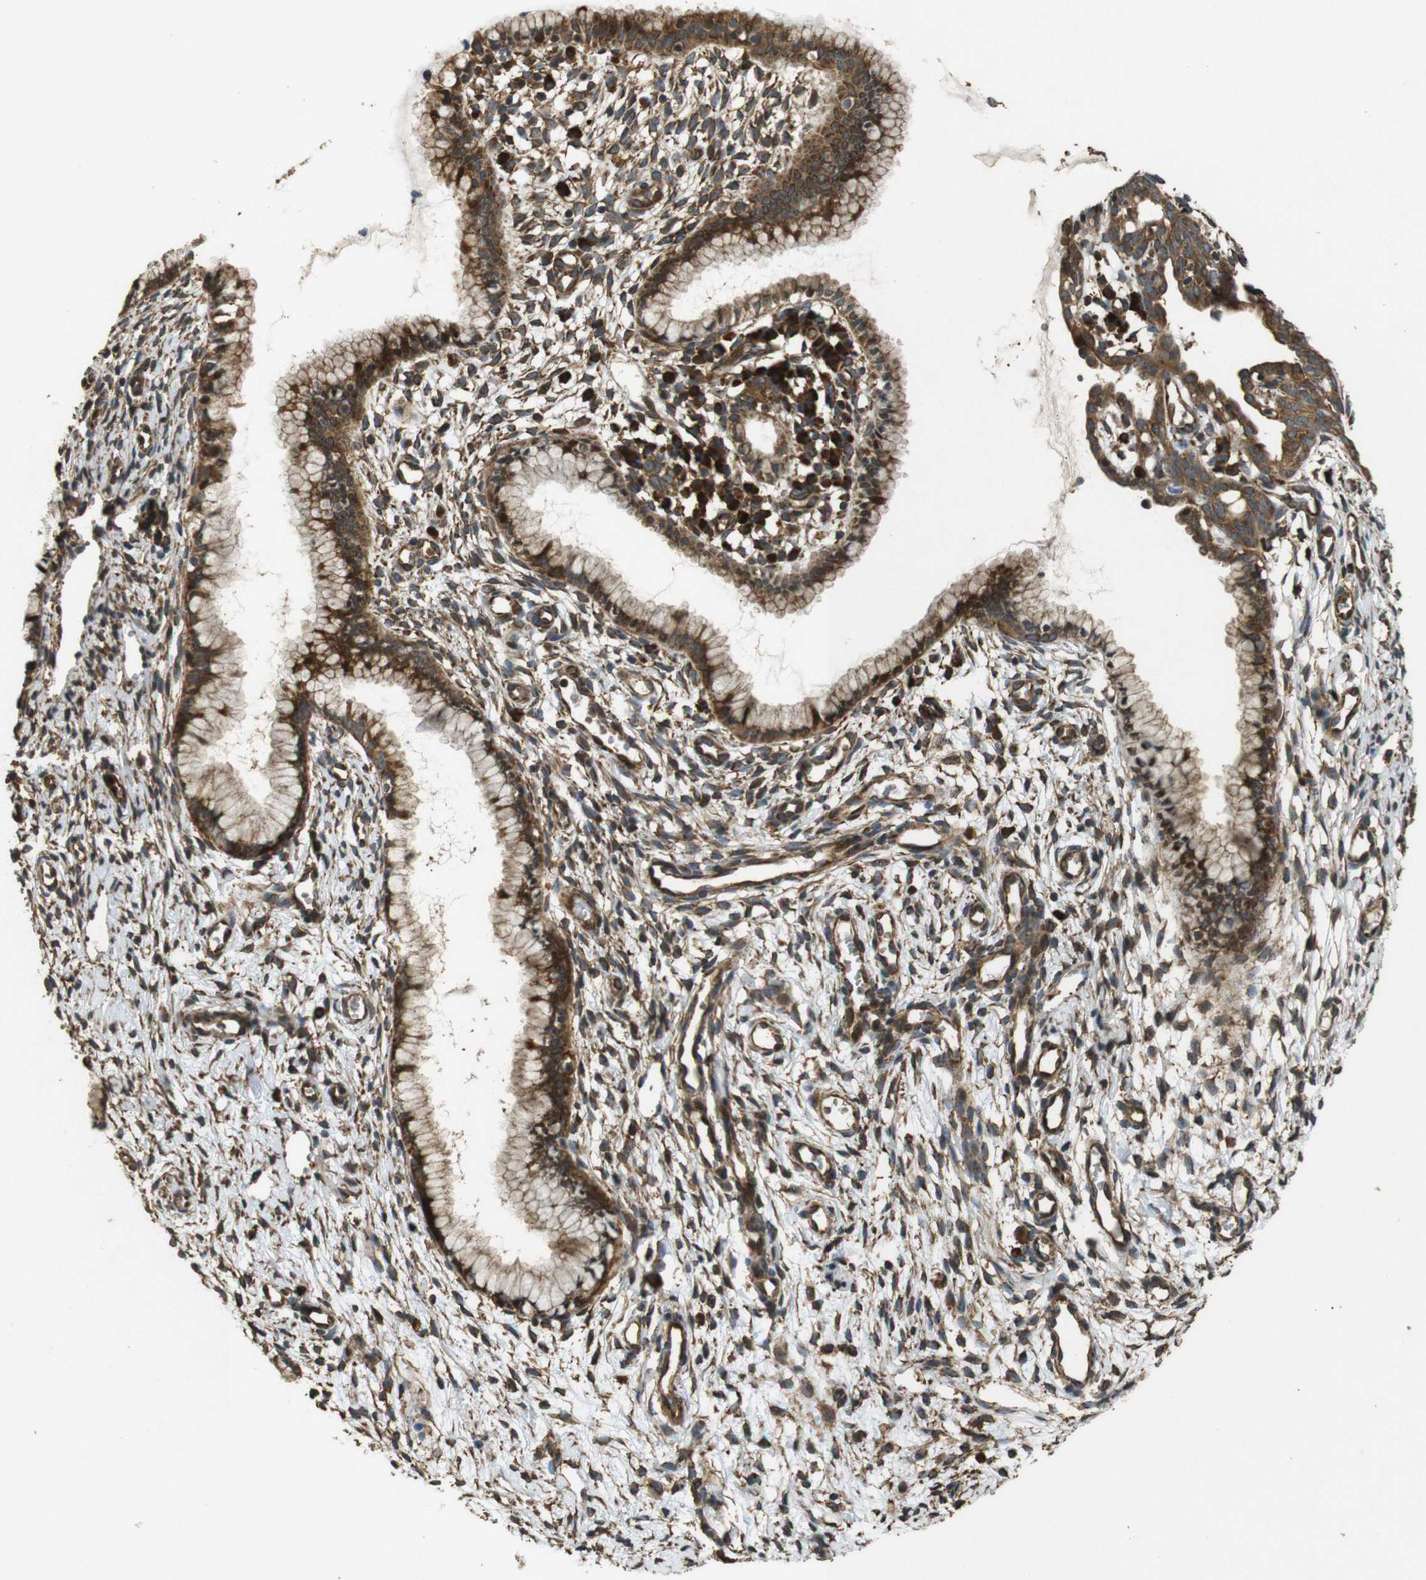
{"staining": {"intensity": "moderate", "quantity": ">75%", "location": "cytoplasmic/membranous"}, "tissue": "cervix", "cell_type": "Glandular cells", "image_type": "normal", "snomed": [{"axis": "morphology", "description": "Normal tissue, NOS"}, {"axis": "topography", "description": "Cervix"}], "caption": "Human cervix stained for a protein (brown) reveals moderate cytoplasmic/membranous positive positivity in approximately >75% of glandular cells.", "gene": "BNIP3", "patient": {"sex": "female", "age": 65}}